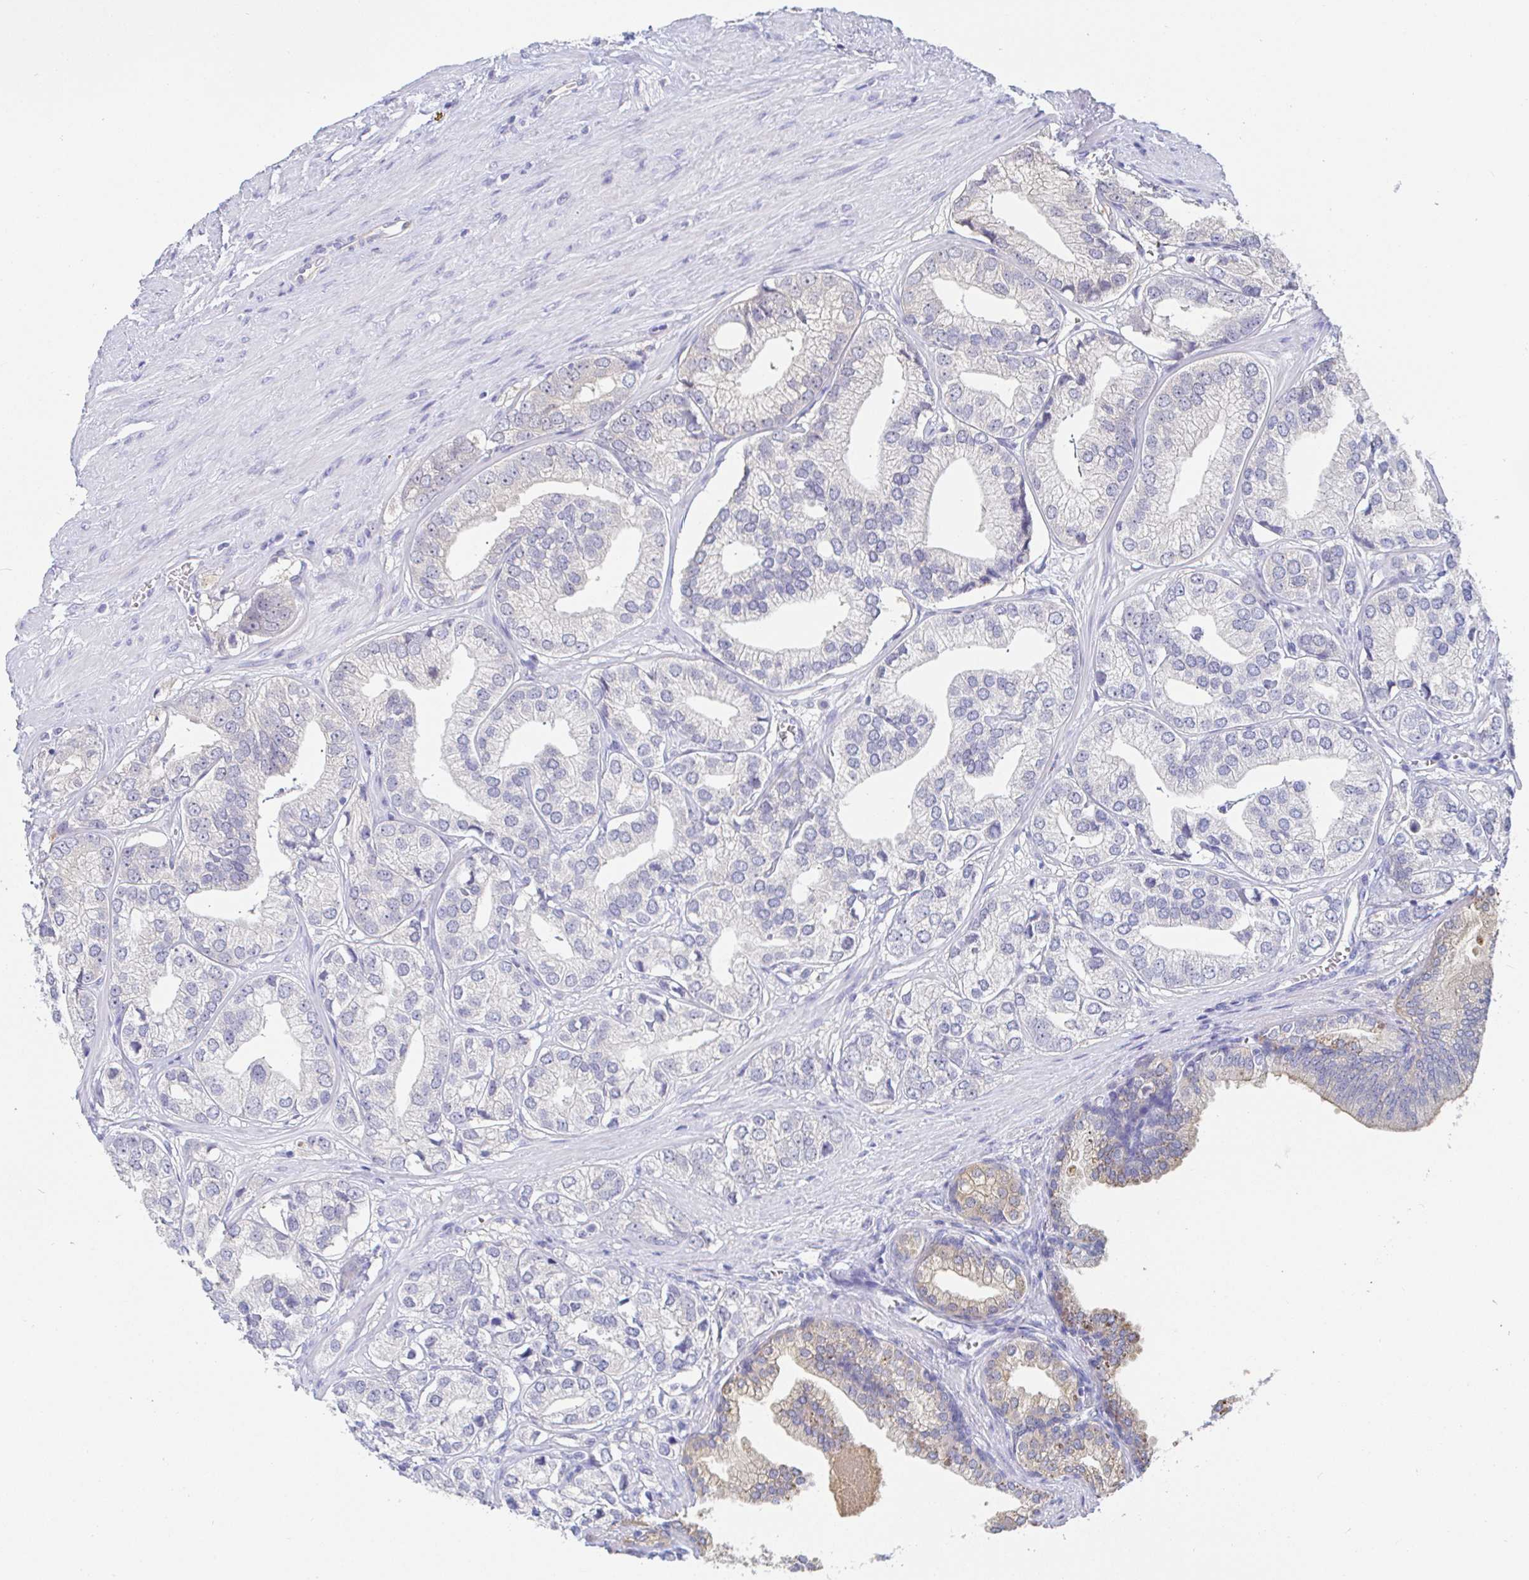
{"staining": {"intensity": "negative", "quantity": "none", "location": "none"}, "tissue": "prostate cancer", "cell_type": "Tumor cells", "image_type": "cancer", "snomed": [{"axis": "morphology", "description": "Adenocarcinoma, High grade"}, {"axis": "topography", "description": "Prostate"}], "caption": "Immunohistochemistry histopathology image of neoplastic tissue: human prostate cancer (adenocarcinoma (high-grade)) stained with DAB demonstrates no significant protein positivity in tumor cells.", "gene": "PDE6B", "patient": {"sex": "male", "age": 58}}